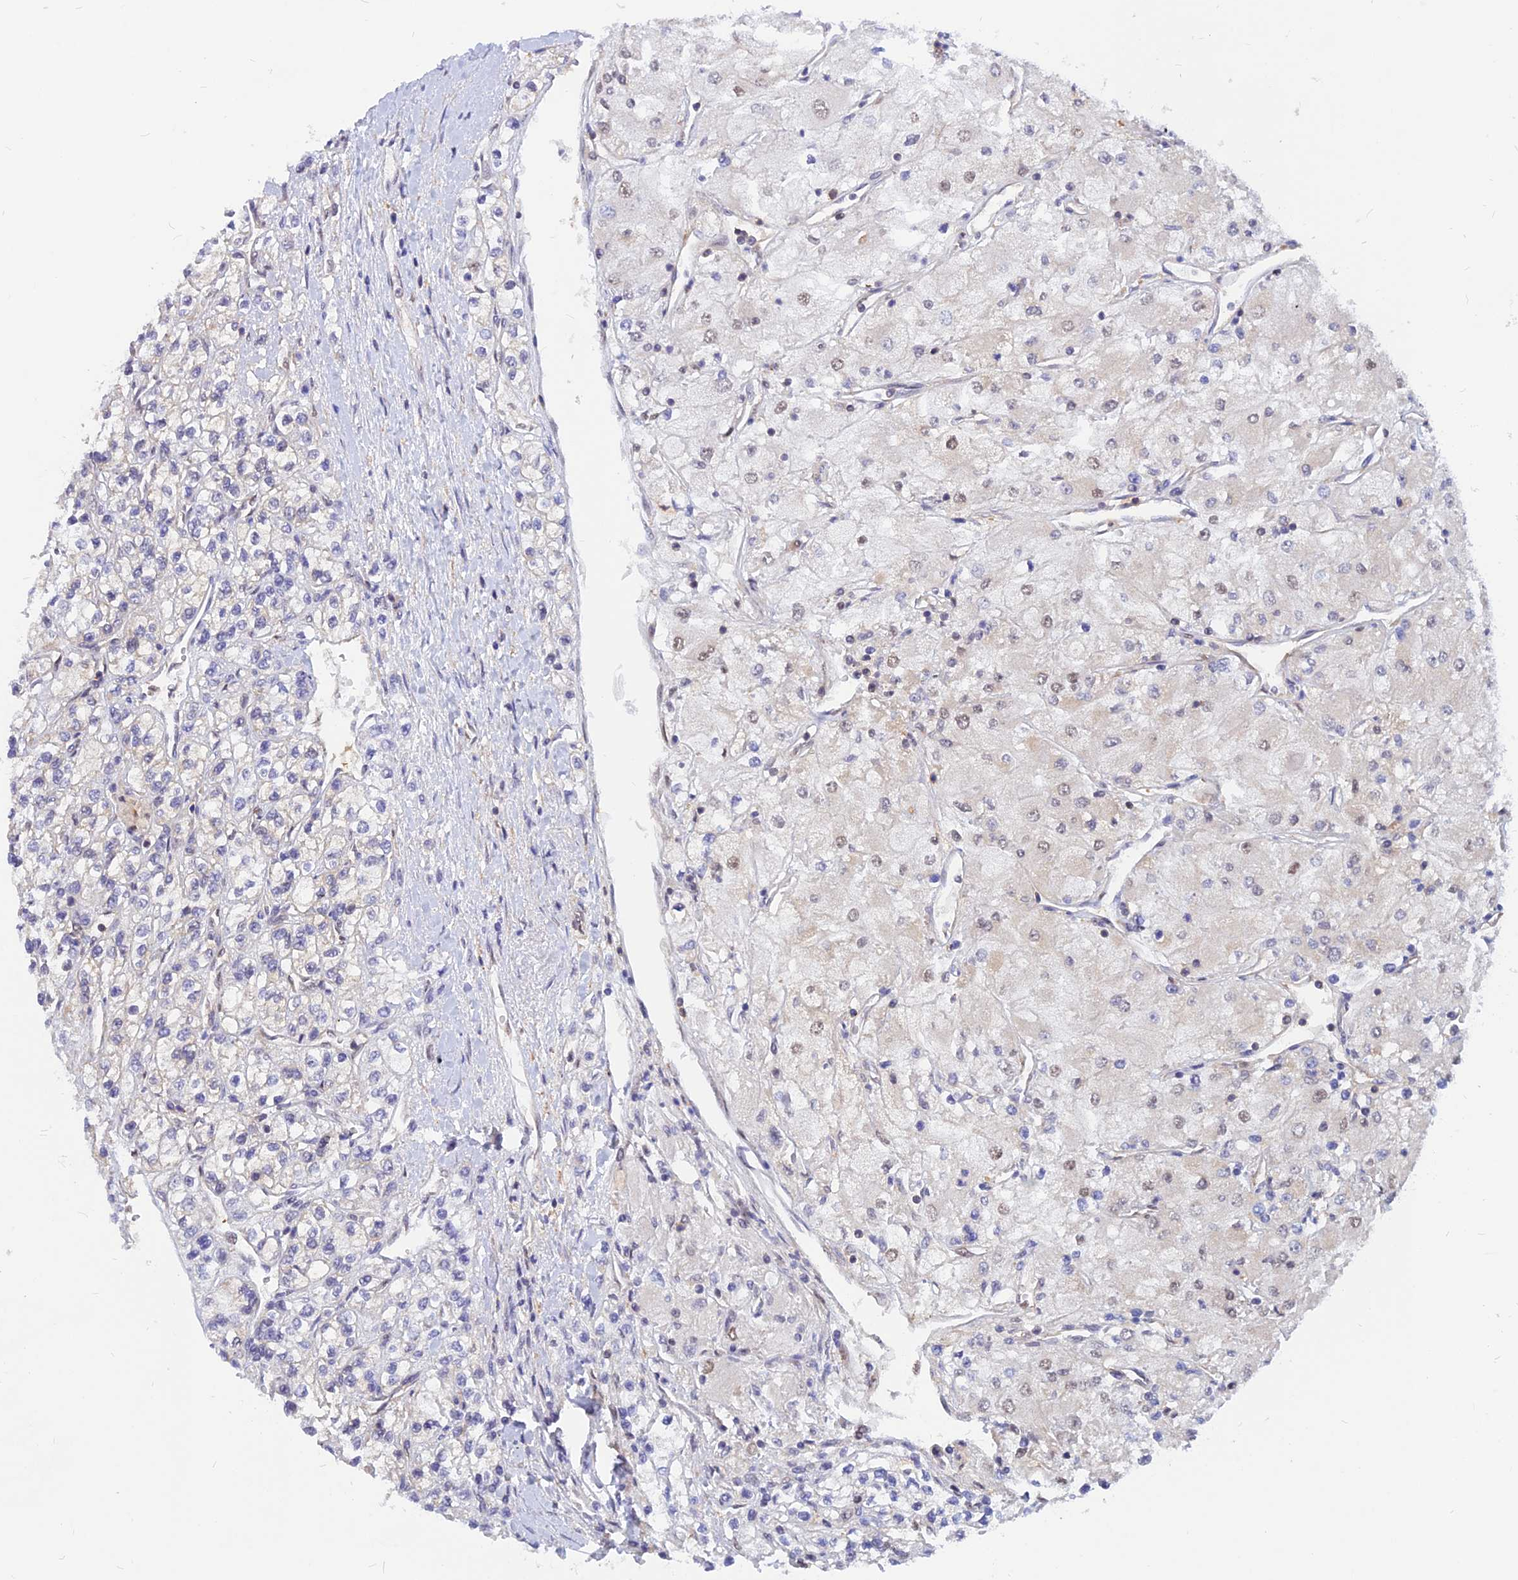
{"staining": {"intensity": "weak", "quantity": "<25%", "location": "nuclear"}, "tissue": "renal cancer", "cell_type": "Tumor cells", "image_type": "cancer", "snomed": [{"axis": "morphology", "description": "Adenocarcinoma, NOS"}, {"axis": "topography", "description": "Kidney"}], "caption": "The immunohistochemistry (IHC) image has no significant positivity in tumor cells of renal cancer (adenocarcinoma) tissue.", "gene": "DNAJC16", "patient": {"sex": "male", "age": 80}}